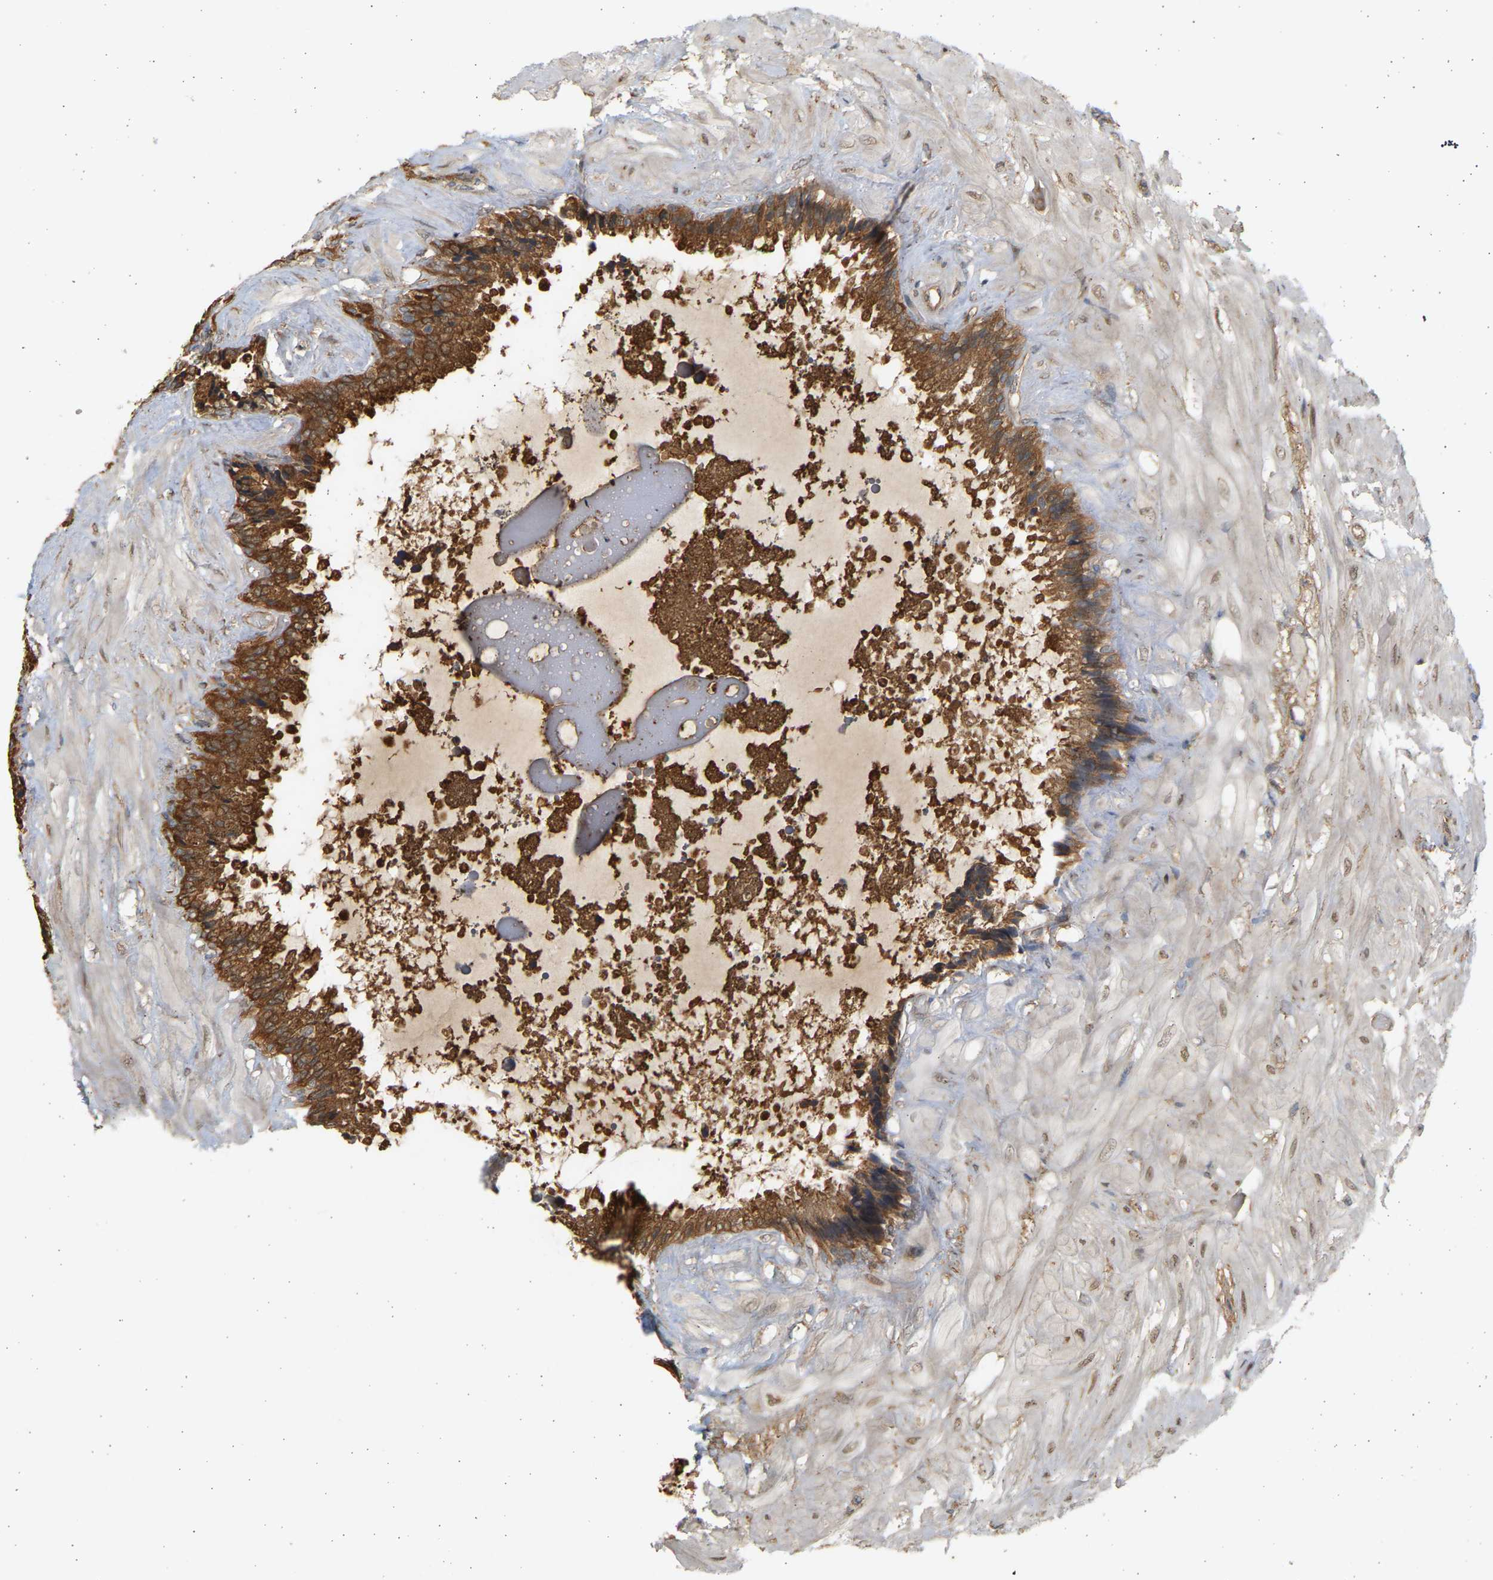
{"staining": {"intensity": "strong", "quantity": ">75%", "location": "cytoplasmic/membranous"}, "tissue": "seminal vesicle", "cell_type": "Glandular cells", "image_type": "normal", "snomed": [{"axis": "morphology", "description": "Normal tissue, NOS"}, {"axis": "topography", "description": "Seminal veicle"}], "caption": "IHC of benign human seminal vesicle exhibits high levels of strong cytoplasmic/membranous expression in about >75% of glandular cells. (Stains: DAB (3,3'-diaminobenzidine) in brown, nuclei in blue, Microscopy: brightfield microscopy at high magnification).", "gene": "B4GALT6", "patient": {"sex": "male", "age": 46}}